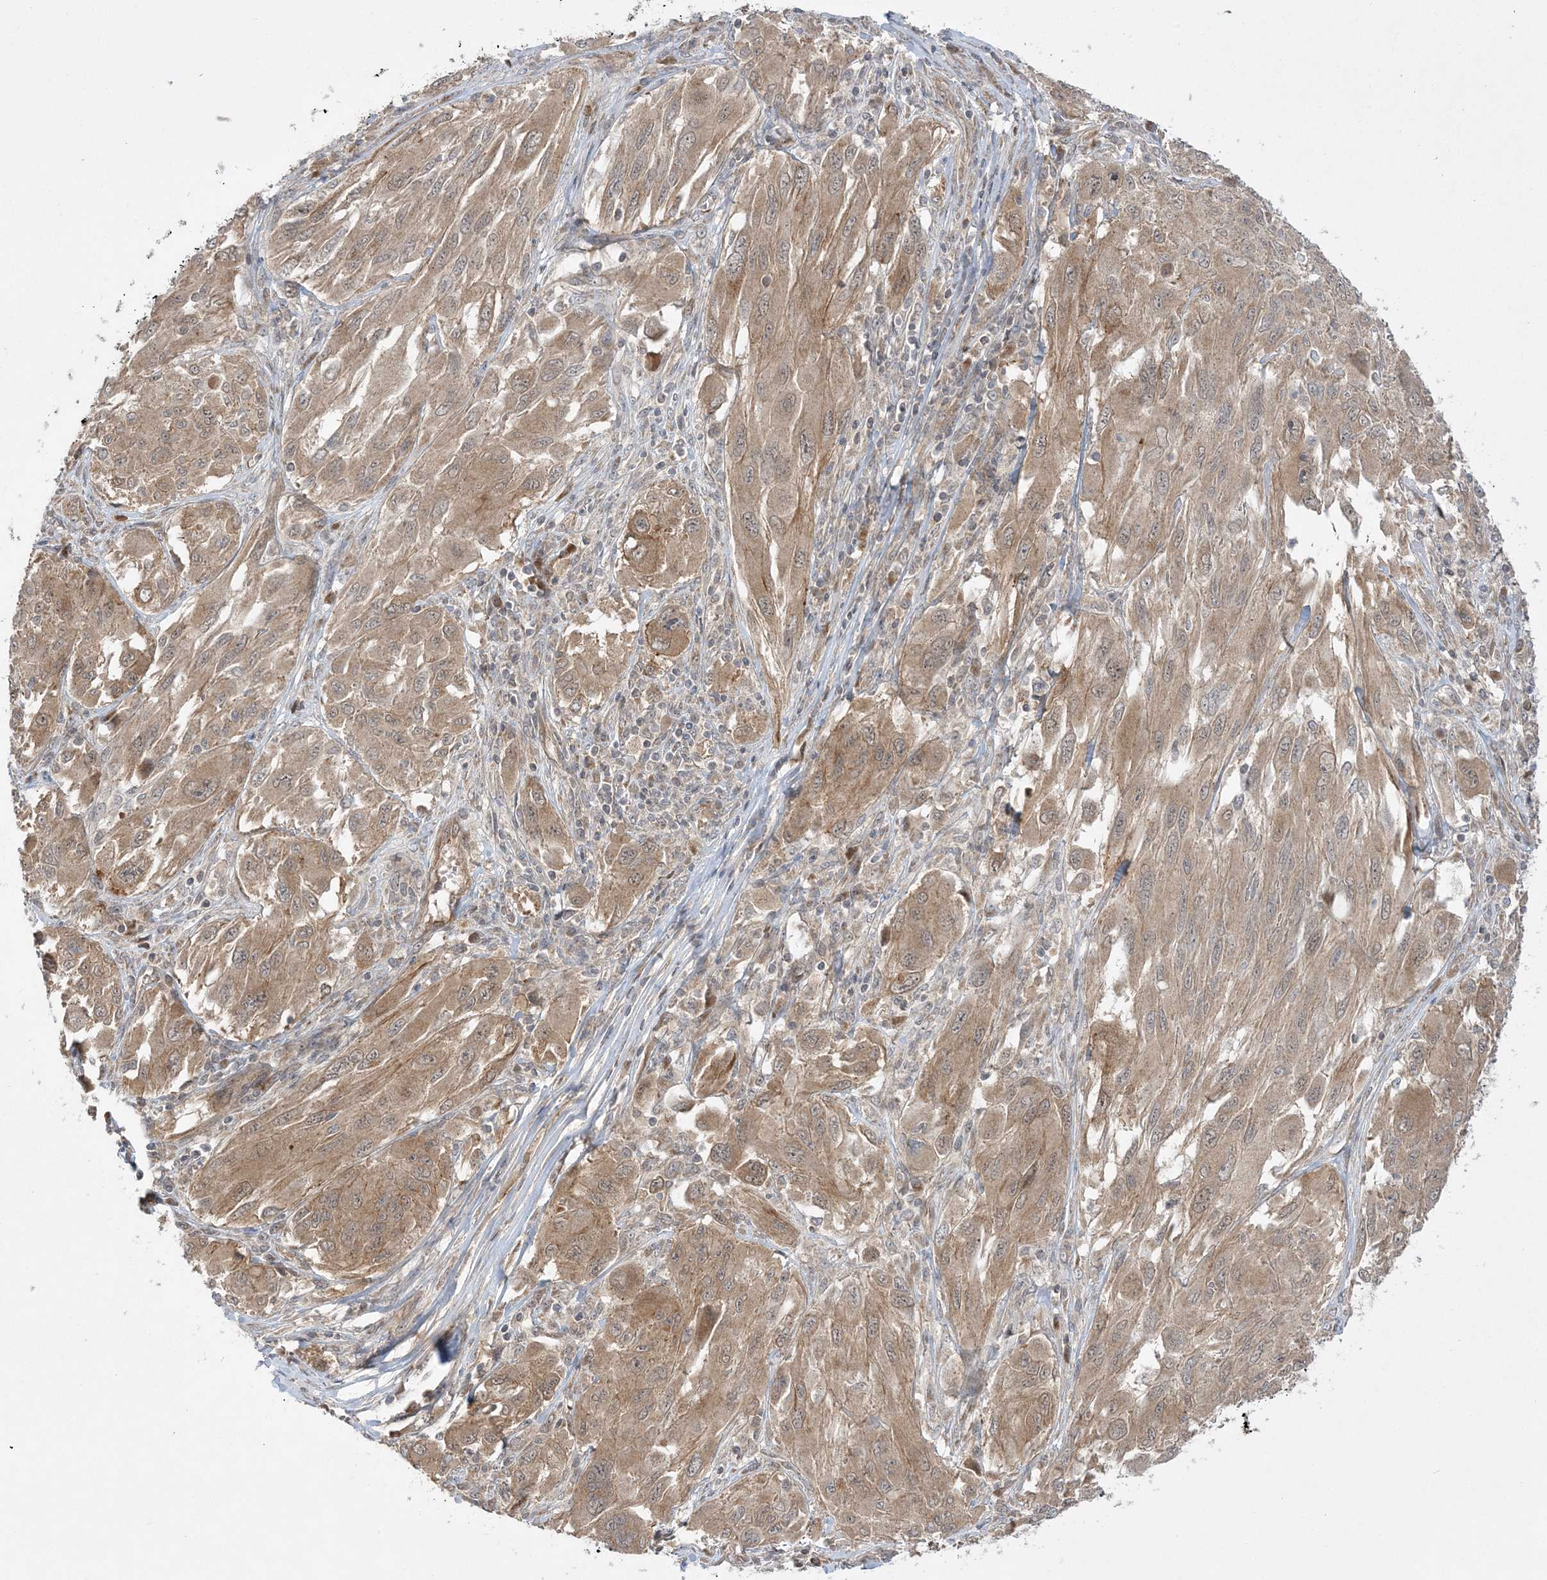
{"staining": {"intensity": "weak", "quantity": ">75%", "location": "cytoplasmic/membranous"}, "tissue": "melanoma", "cell_type": "Tumor cells", "image_type": "cancer", "snomed": [{"axis": "morphology", "description": "Malignant melanoma, NOS"}, {"axis": "topography", "description": "Skin"}], "caption": "Weak cytoplasmic/membranous protein staining is identified in about >75% of tumor cells in malignant melanoma.", "gene": "MMADHC", "patient": {"sex": "female", "age": 91}}